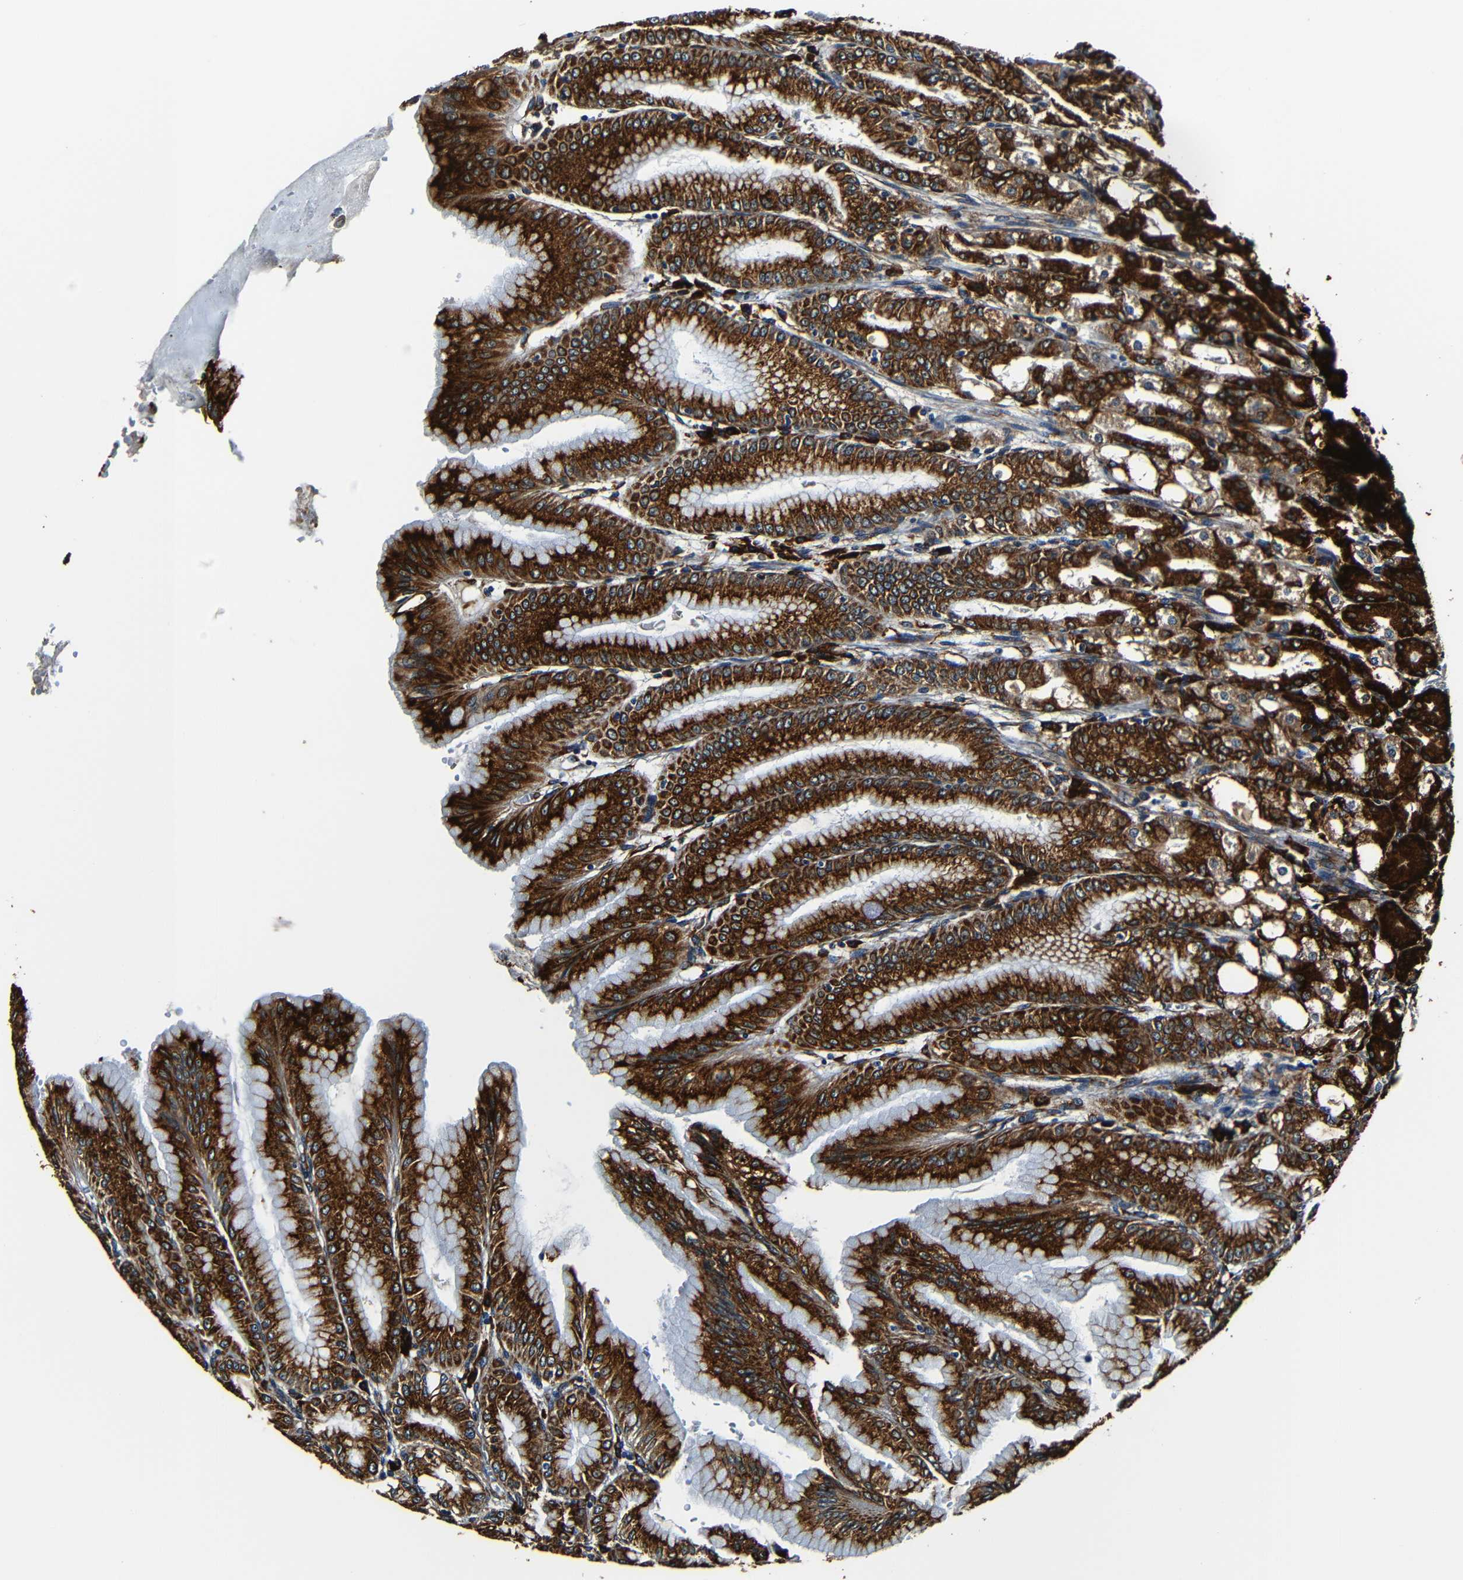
{"staining": {"intensity": "strong", "quantity": ">75%", "location": "cytoplasmic/membranous"}, "tissue": "stomach", "cell_type": "Glandular cells", "image_type": "normal", "snomed": [{"axis": "morphology", "description": "Normal tissue, NOS"}, {"axis": "topography", "description": "Stomach, lower"}], "caption": "Unremarkable stomach demonstrates strong cytoplasmic/membranous expression in approximately >75% of glandular cells, visualized by immunohistochemistry.", "gene": "RRBP1", "patient": {"sex": "male", "age": 71}}